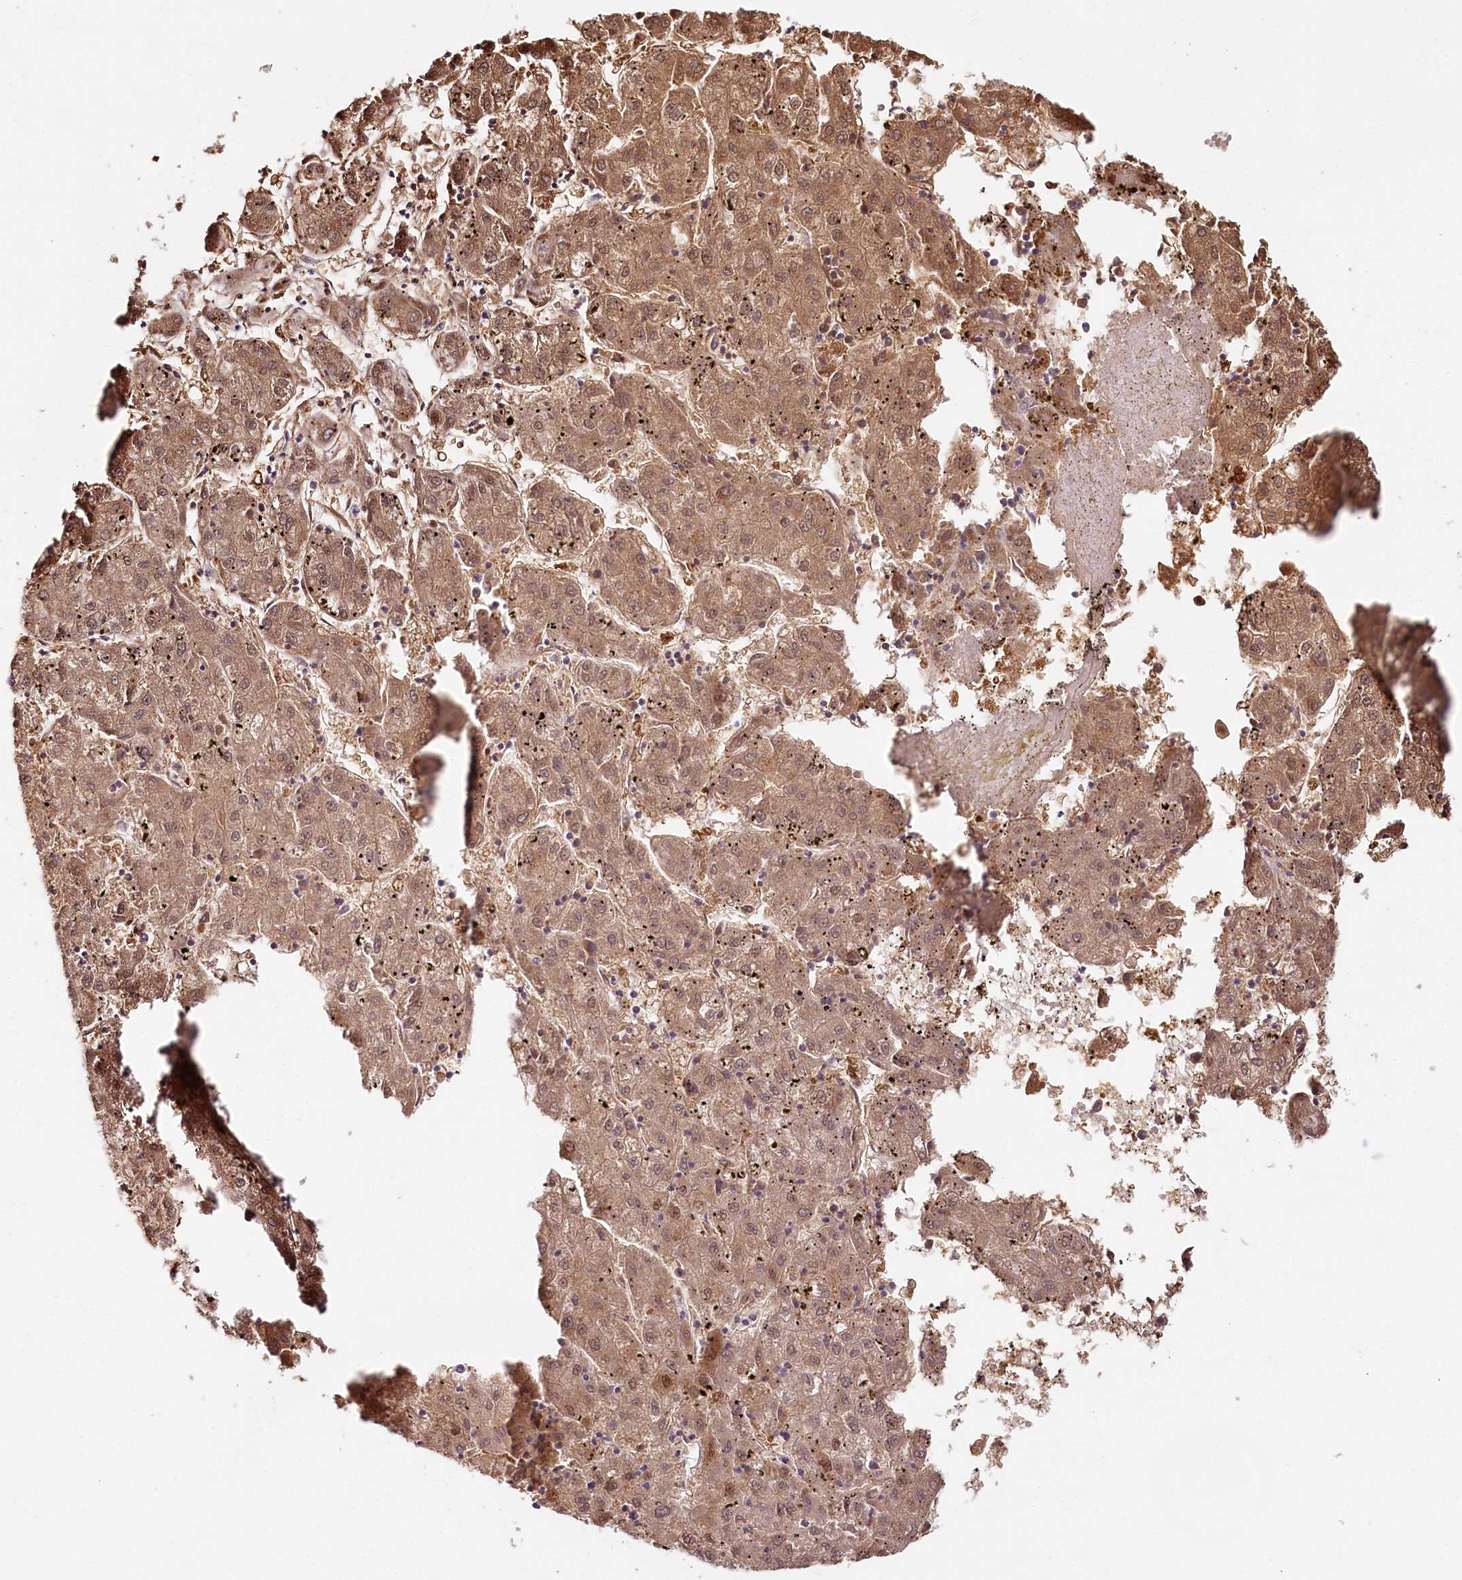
{"staining": {"intensity": "moderate", "quantity": ">75%", "location": "cytoplasmic/membranous,nuclear"}, "tissue": "liver cancer", "cell_type": "Tumor cells", "image_type": "cancer", "snomed": [{"axis": "morphology", "description": "Carcinoma, Hepatocellular, NOS"}, {"axis": "topography", "description": "Liver"}], "caption": "An immunohistochemistry (IHC) micrograph of tumor tissue is shown. Protein staining in brown highlights moderate cytoplasmic/membranous and nuclear positivity in liver cancer within tumor cells. The protein is shown in brown color, while the nuclei are stained blue.", "gene": "HPD", "patient": {"sex": "male", "age": 72}}